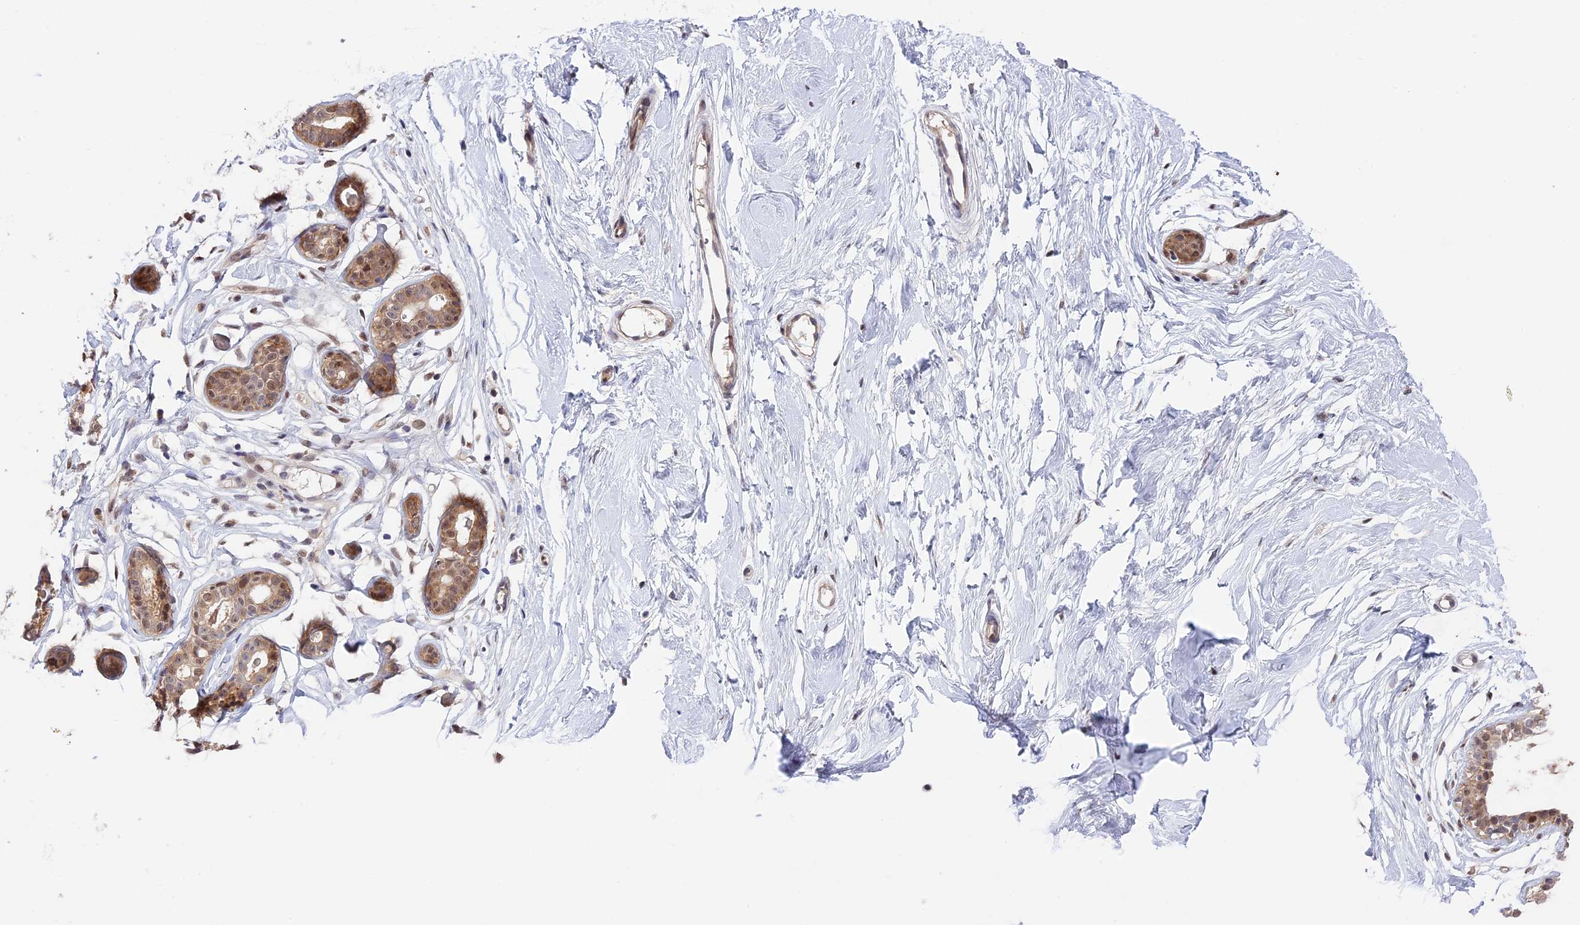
{"staining": {"intensity": "moderate", "quantity": ">75%", "location": "nuclear"}, "tissue": "breast", "cell_type": "Adipocytes", "image_type": "normal", "snomed": [{"axis": "morphology", "description": "Normal tissue, NOS"}, {"axis": "morphology", "description": "Adenoma, NOS"}, {"axis": "topography", "description": "Breast"}], "caption": "A medium amount of moderate nuclear expression is seen in approximately >75% of adipocytes in unremarkable breast. Nuclei are stained in blue.", "gene": "ZNF428", "patient": {"sex": "female", "age": 23}}